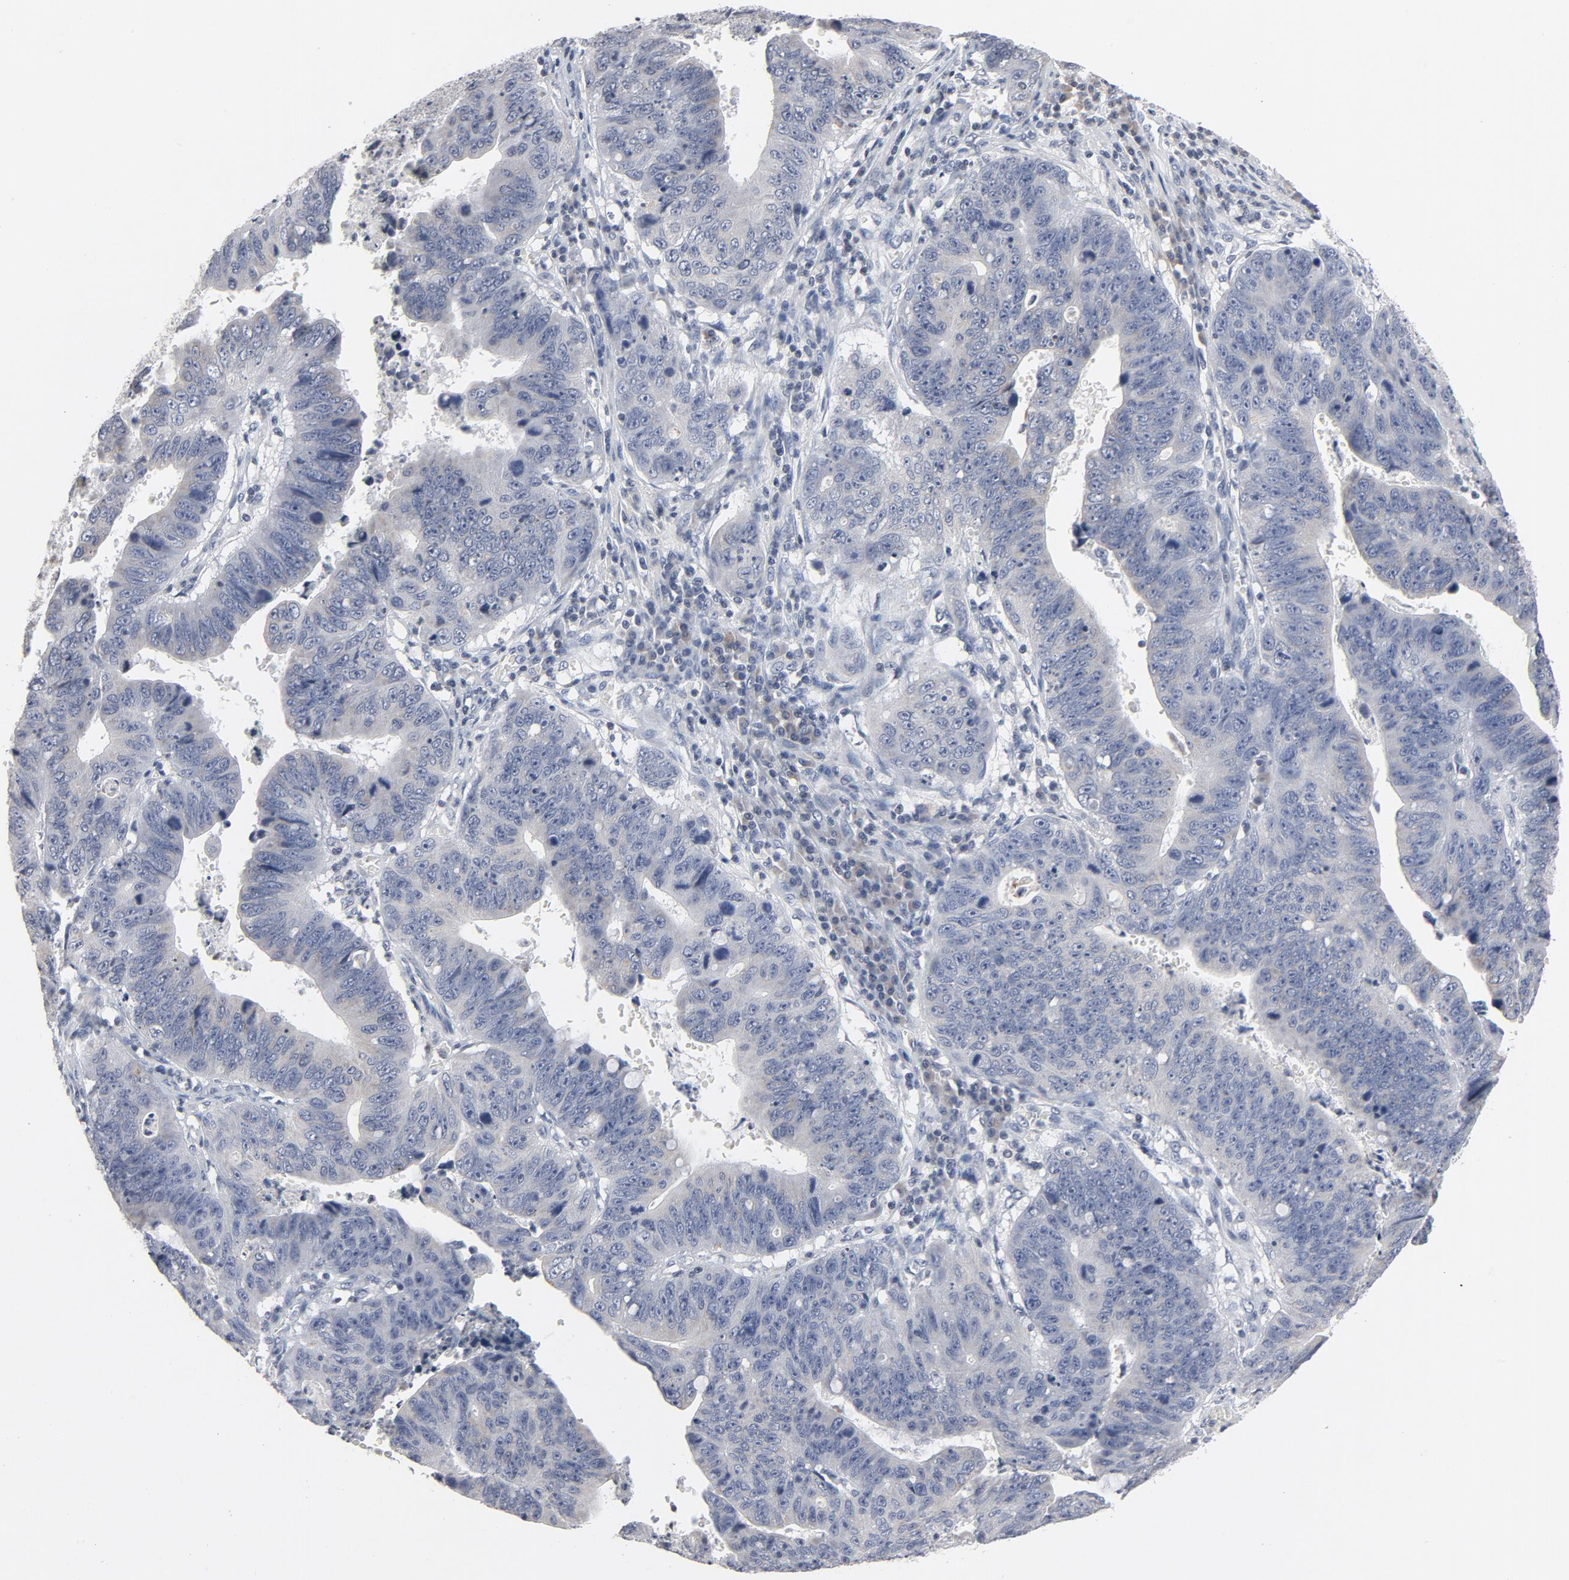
{"staining": {"intensity": "weak", "quantity": "25%-75%", "location": "cytoplasmic/membranous"}, "tissue": "stomach cancer", "cell_type": "Tumor cells", "image_type": "cancer", "snomed": [{"axis": "morphology", "description": "Adenocarcinoma, NOS"}, {"axis": "topography", "description": "Stomach"}], "caption": "Stomach adenocarcinoma stained with immunohistochemistry (IHC) shows weak cytoplasmic/membranous expression in approximately 25%-75% of tumor cells.", "gene": "TCL1A", "patient": {"sex": "male", "age": 59}}